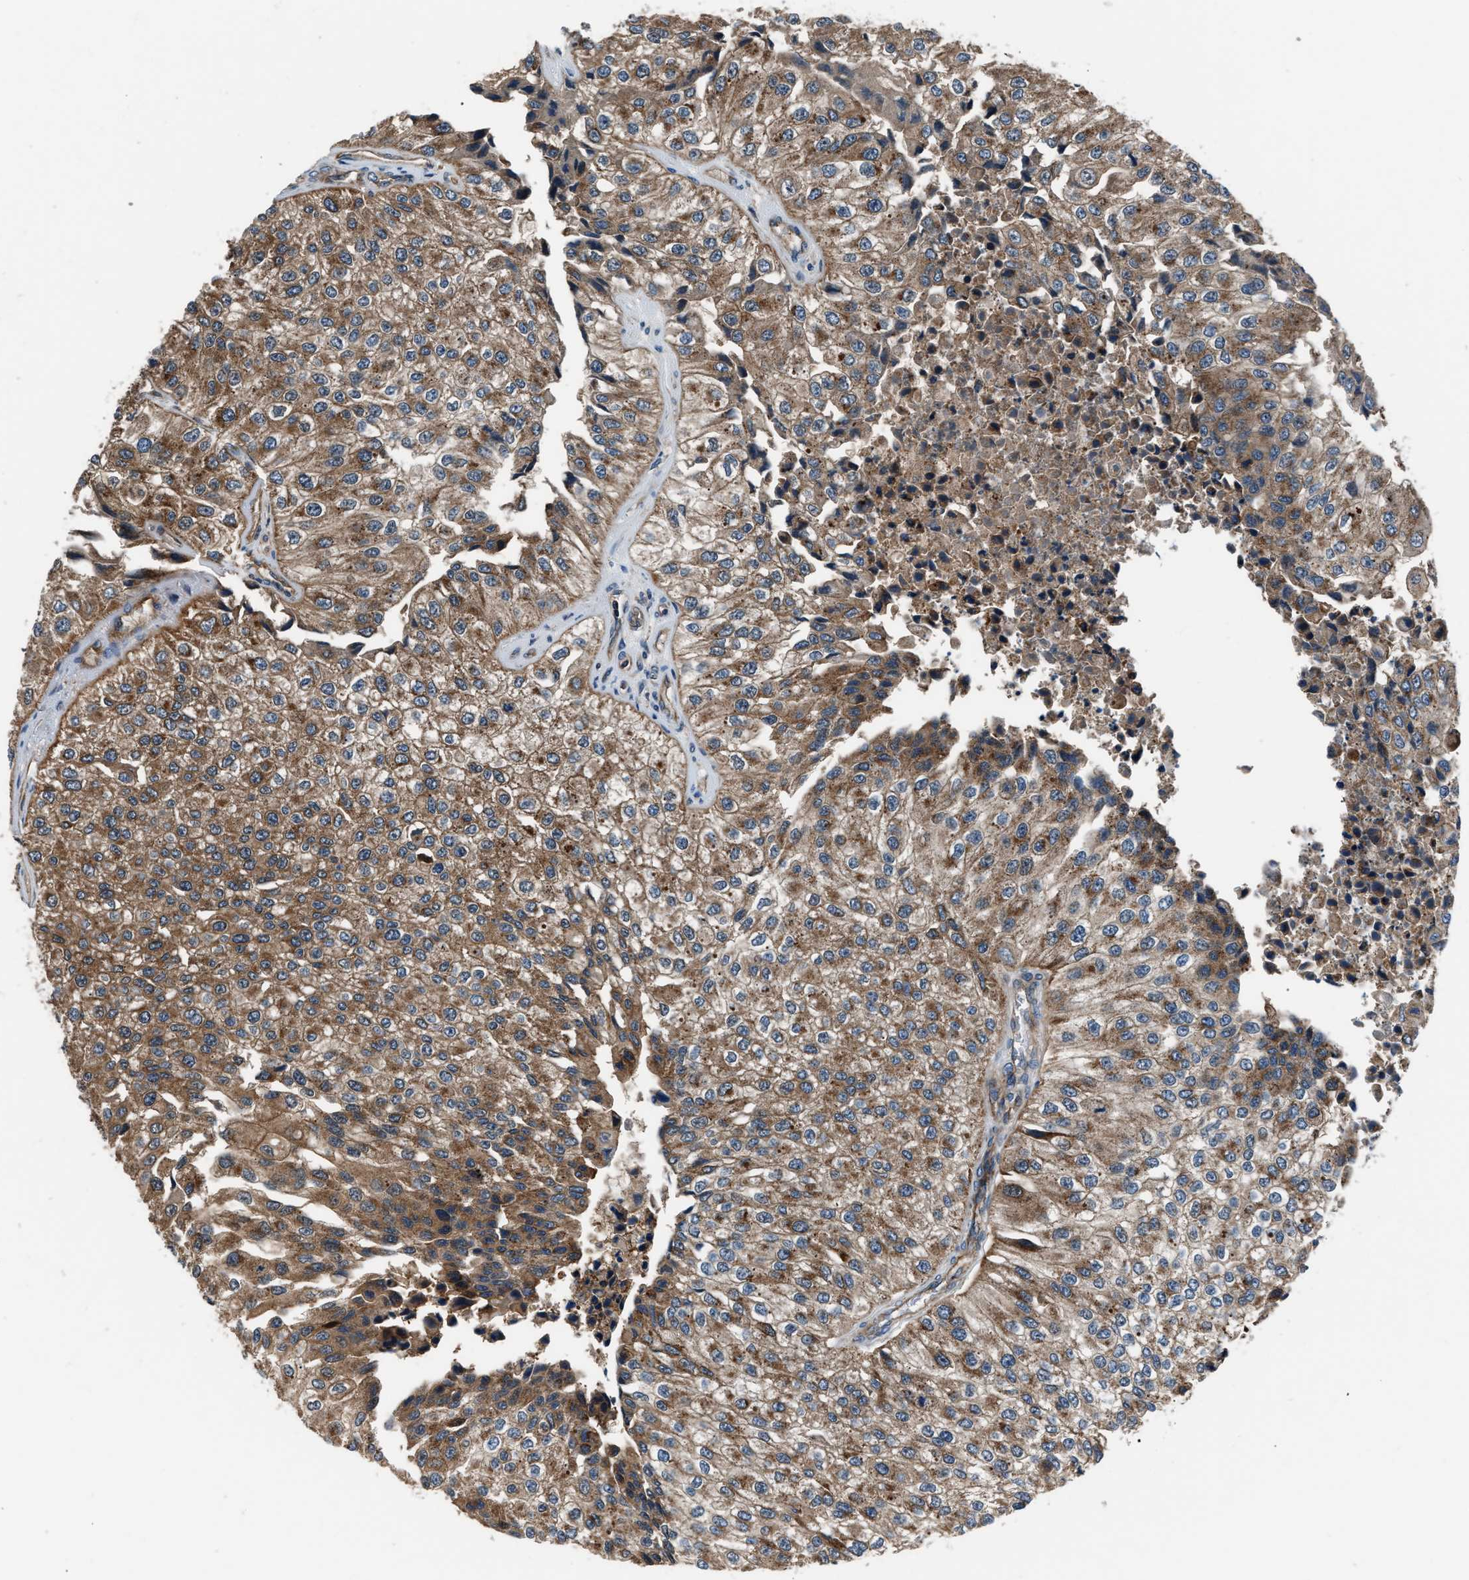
{"staining": {"intensity": "moderate", "quantity": ">75%", "location": "cytoplasmic/membranous"}, "tissue": "urothelial cancer", "cell_type": "Tumor cells", "image_type": "cancer", "snomed": [{"axis": "morphology", "description": "Urothelial carcinoma, High grade"}, {"axis": "topography", "description": "Kidney"}, {"axis": "topography", "description": "Urinary bladder"}], "caption": "Immunohistochemistry (IHC) micrograph of human urothelial carcinoma (high-grade) stained for a protein (brown), which exhibits medium levels of moderate cytoplasmic/membranous positivity in about >75% of tumor cells.", "gene": "GGCT", "patient": {"sex": "male", "age": 77}}